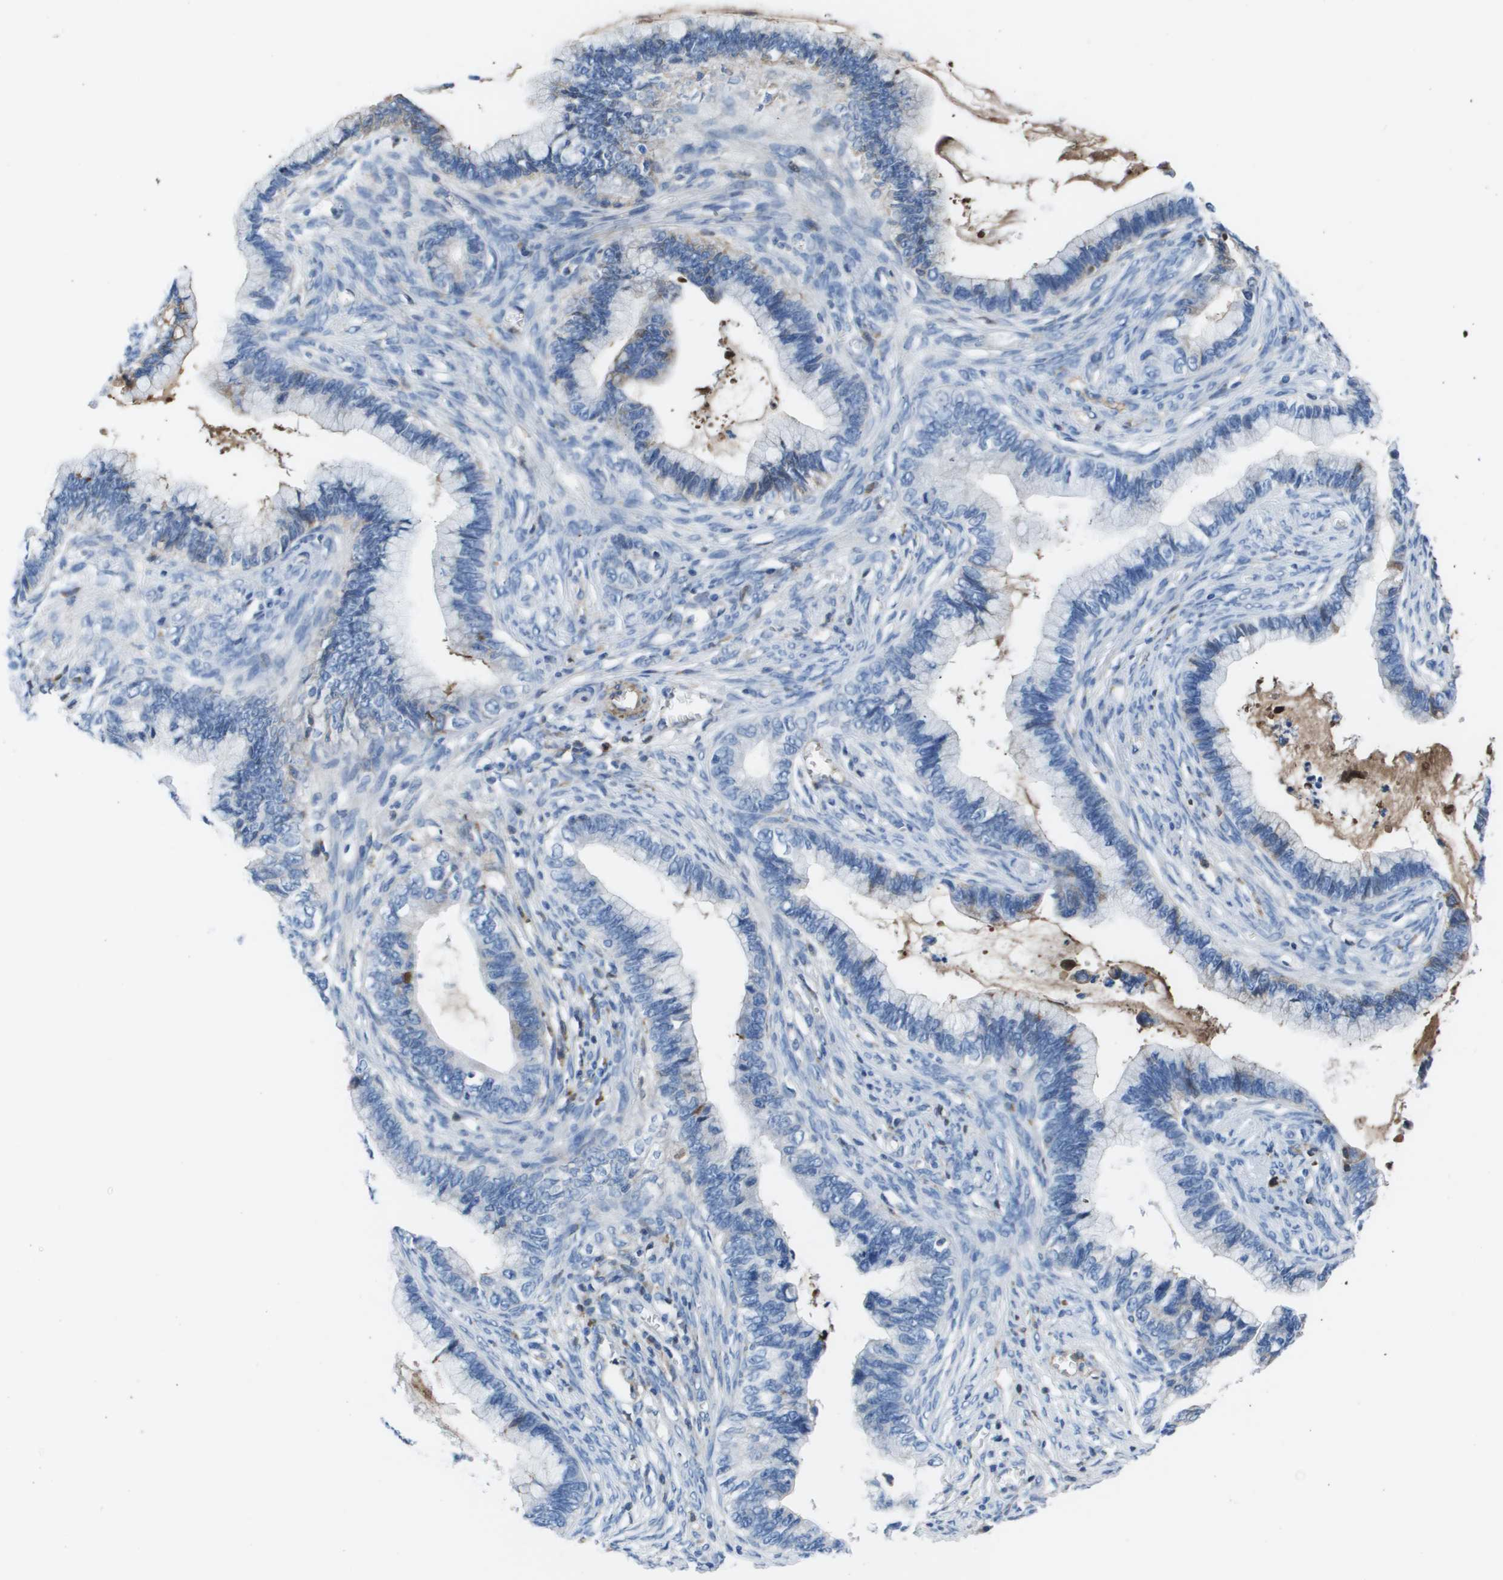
{"staining": {"intensity": "negative", "quantity": "none", "location": "none"}, "tissue": "cervical cancer", "cell_type": "Tumor cells", "image_type": "cancer", "snomed": [{"axis": "morphology", "description": "Adenocarcinoma, NOS"}, {"axis": "topography", "description": "Cervix"}], "caption": "A high-resolution micrograph shows IHC staining of cervical cancer (adenocarcinoma), which demonstrates no significant expression in tumor cells. The staining is performed using DAB (3,3'-diaminobenzidine) brown chromogen with nuclei counter-stained in using hematoxylin.", "gene": "VTN", "patient": {"sex": "female", "age": 44}}